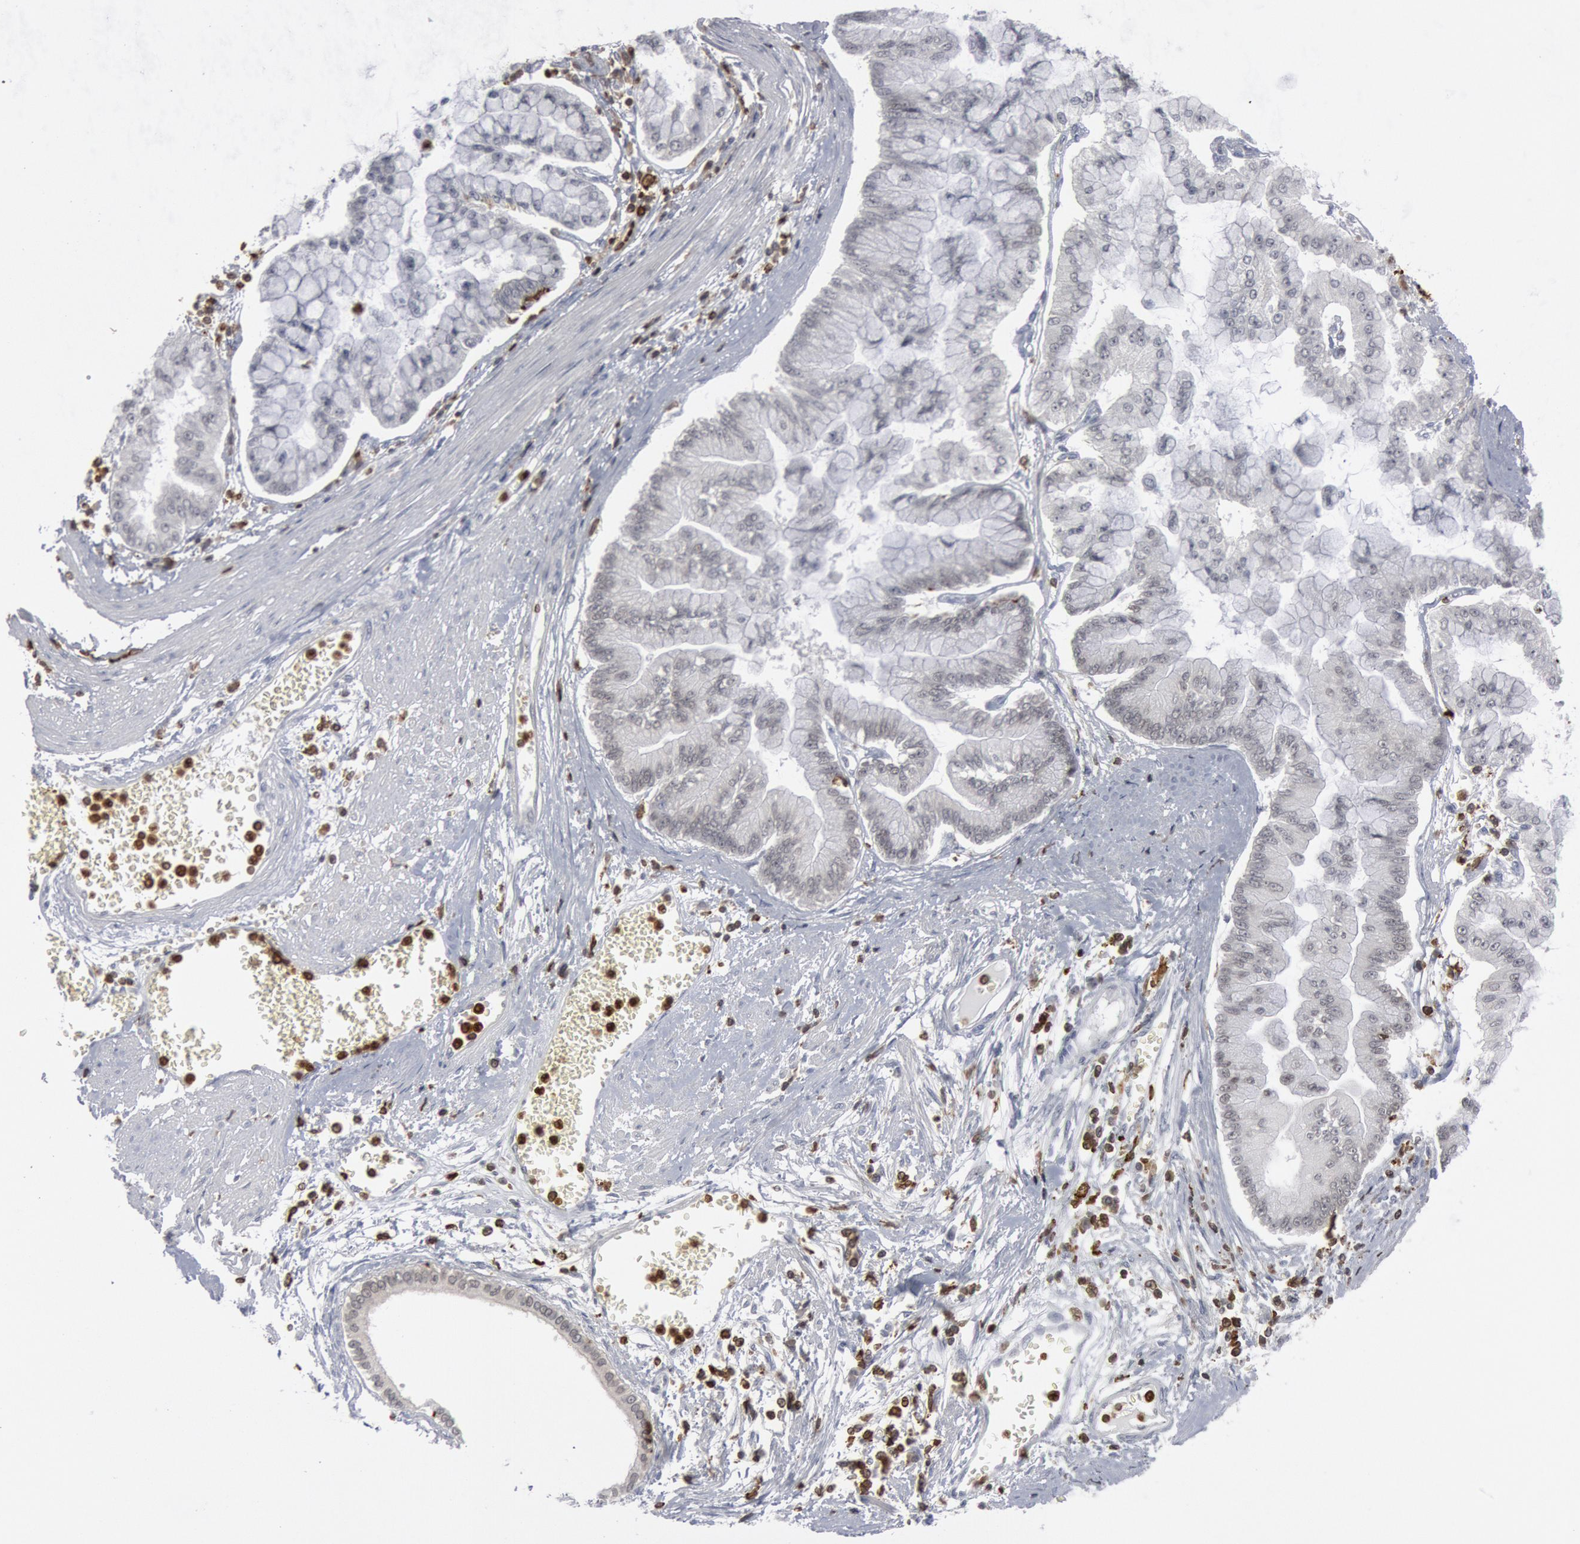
{"staining": {"intensity": "negative", "quantity": "none", "location": "none"}, "tissue": "liver cancer", "cell_type": "Tumor cells", "image_type": "cancer", "snomed": [{"axis": "morphology", "description": "Cholangiocarcinoma"}, {"axis": "topography", "description": "Liver"}], "caption": "Immunohistochemical staining of cholangiocarcinoma (liver) displays no significant staining in tumor cells. The staining was performed using DAB (3,3'-diaminobenzidine) to visualize the protein expression in brown, while the nuclei were stained in blue with hematoxylin (Magnification: 20x).", "gene": "PTPN6", "patient": {"sex": "female", "age": 79}}